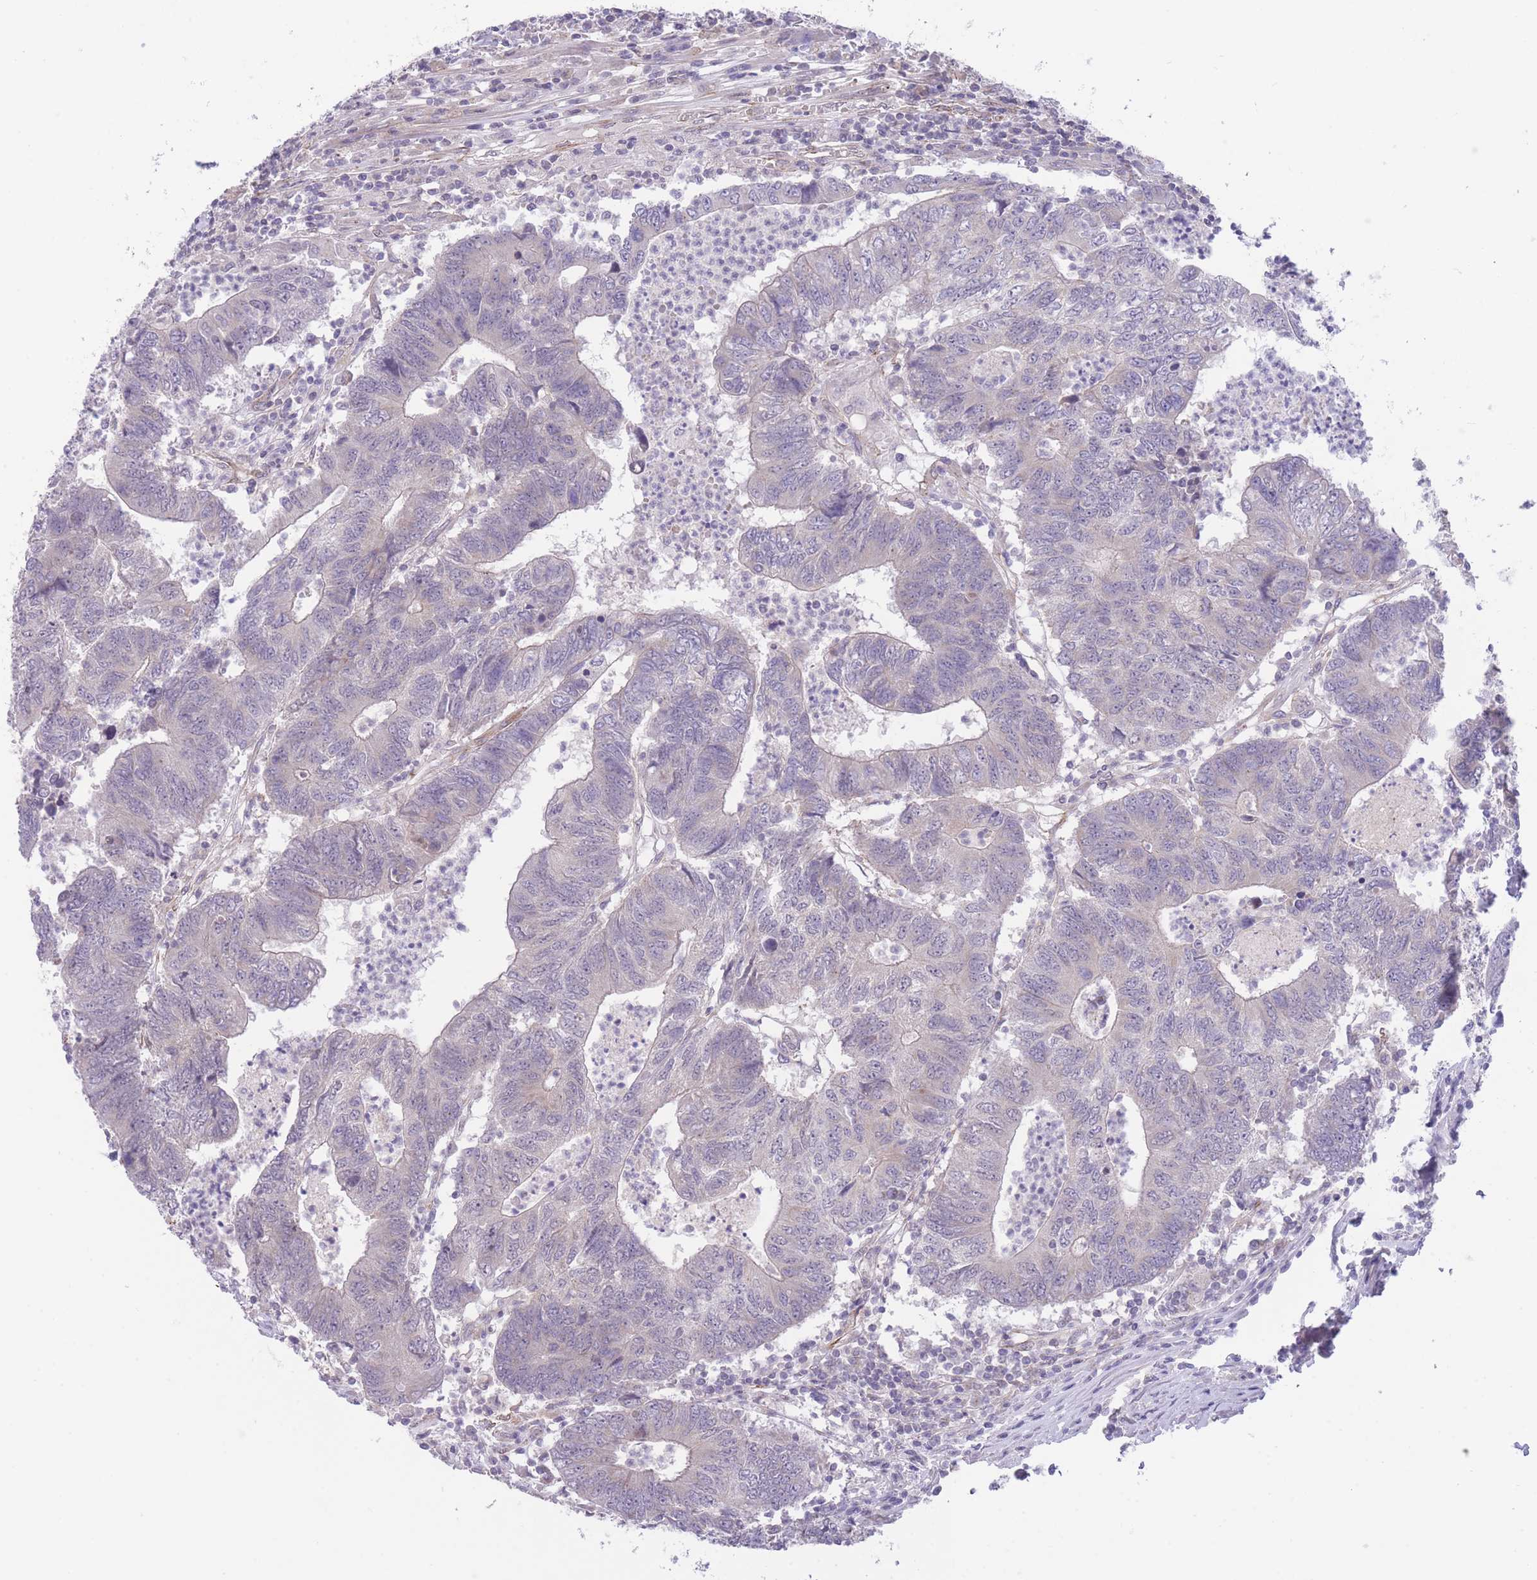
{"staining": {"intensity": "negative", "quantity": "none", "location": "none"}, "tissue": "colorectal cancer", "cell_type": "Tumor cells", "image_type": "cancer", "snomed": [{"axis": "morphology", "description": "Adenocarcinoma, NOS"}, {"axis": "topography", "description": "Colon"}], "caption": "The IHC histopathology image has no significant positivity in tumor cells of colorectal cancer tissue.", "gene": "QTRT1", "patient": {"sex": "female", "age": 48}}